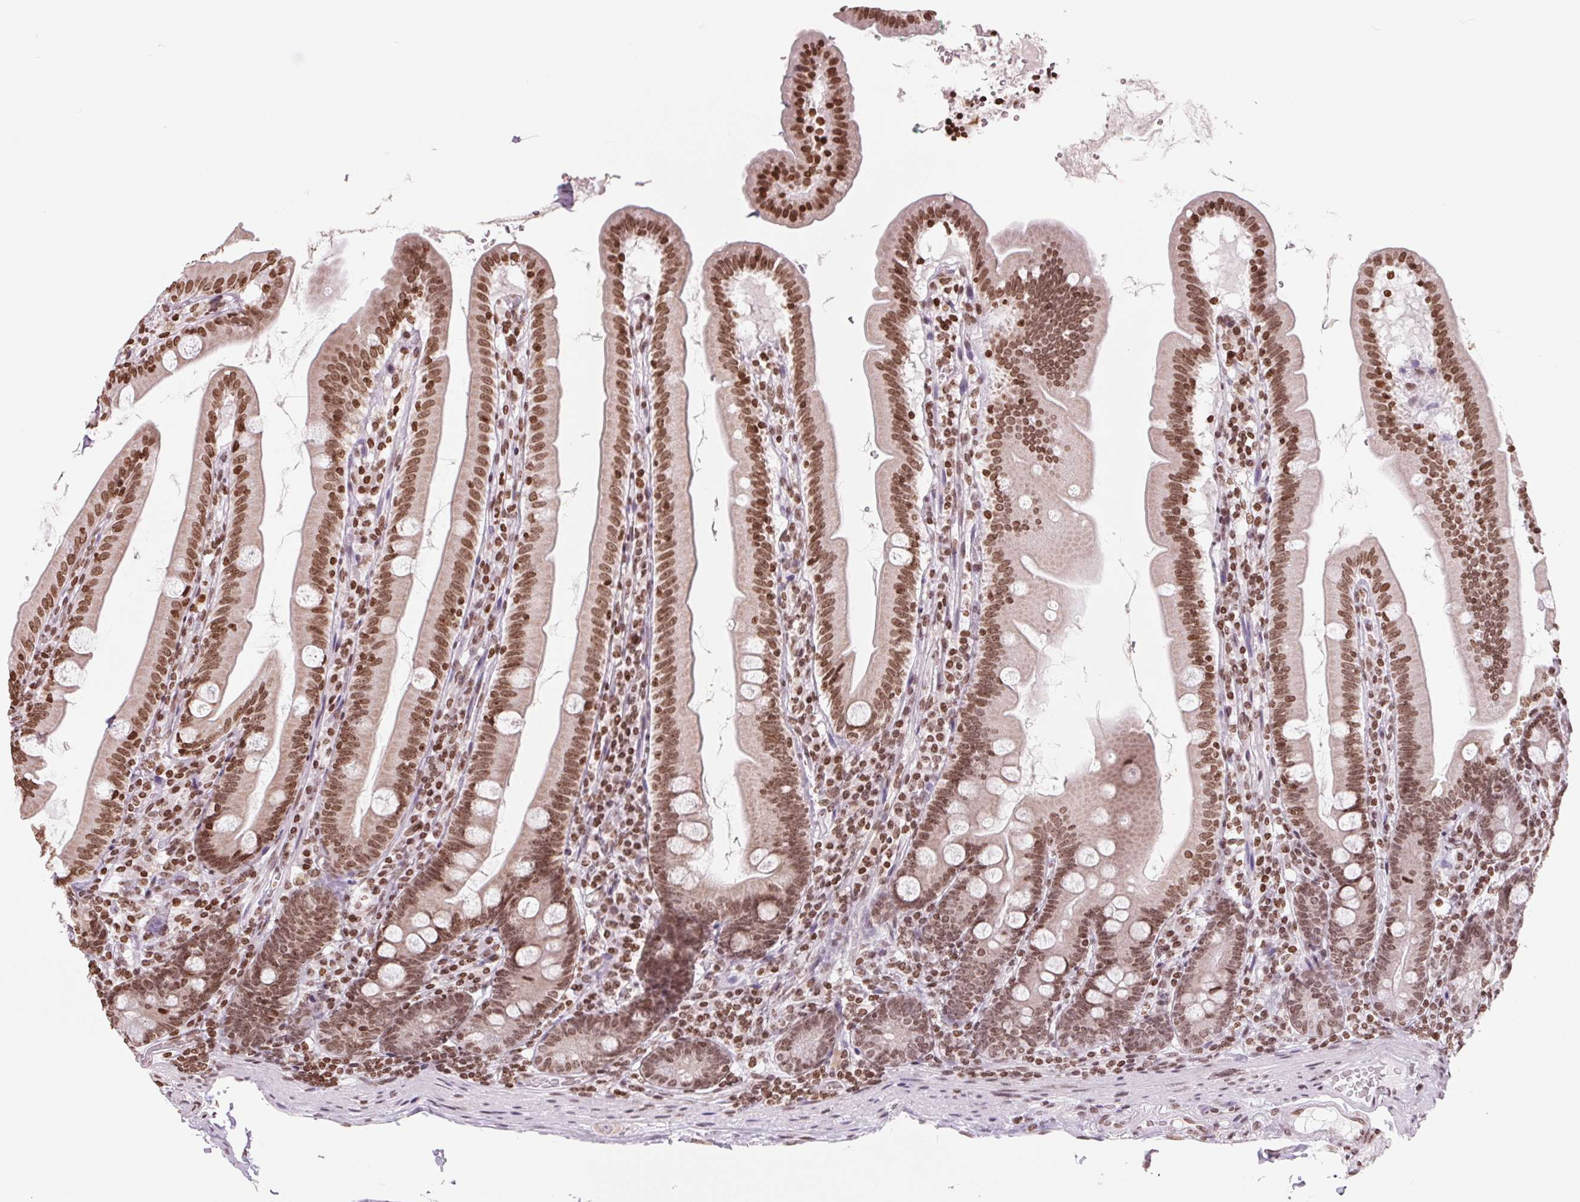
{"staining": {"intensity": "moderate", "quantity": ">75%", "location": "nuclear"}, "tissue": "duodenum", "cell_type": "Glandular cells", "image_type": "normal", "snomed": [{"axis": "morphology", "description": "Normal tissue, NOS"}, {"axis": "topography", "description": "Duodenum"}], "caption": "A brown stain highlights moderate nuclear expression of a protein in glandular cells of normal human duodenum.", "gene": "SMIM12", "patient": {"sex": "female", "age": 67}}